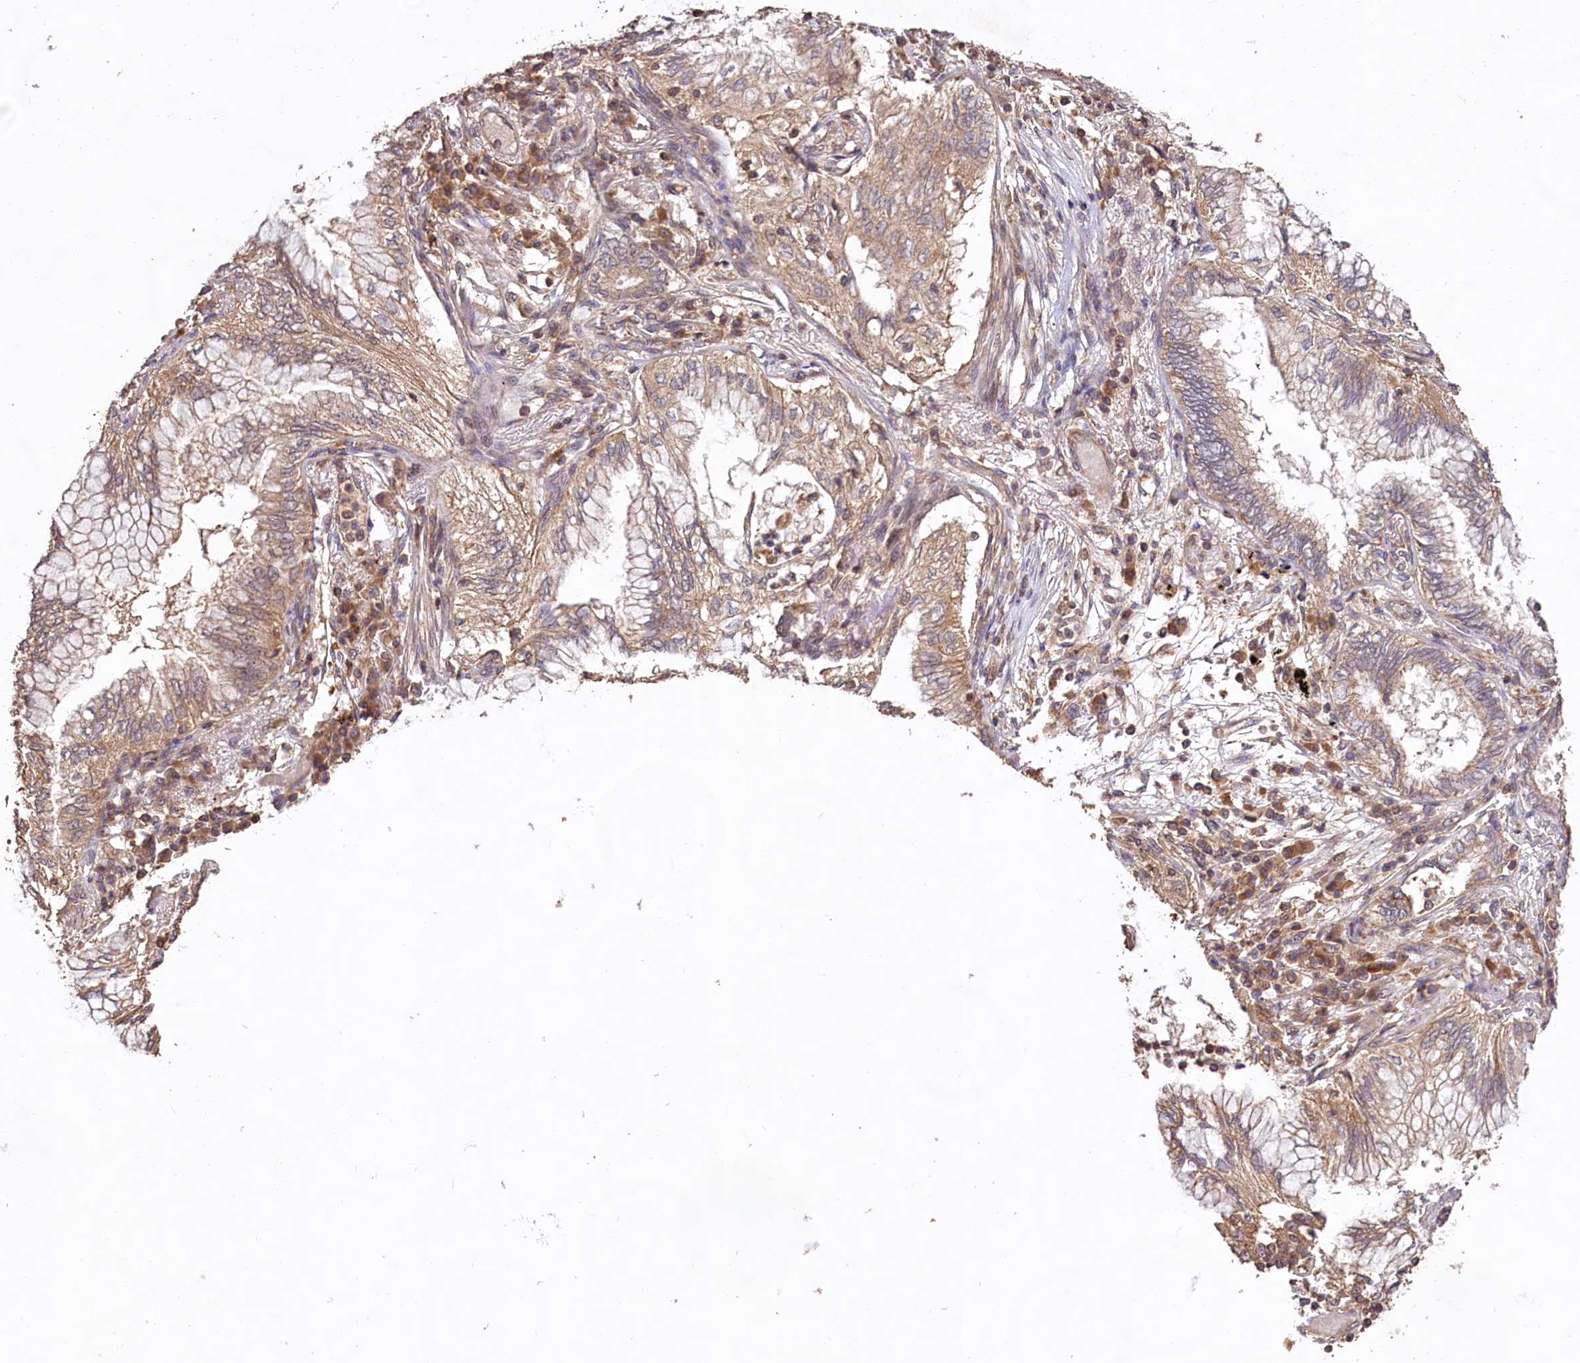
{"staining": {"intensity": "weak", "quantity": ">75%", "location": "cytoplasmic/membranous"}, "tissue": "lung cancer", "cell_type": "Tumor cells", "image_type": "cancer", "snomed": [{"axis": "morphology", "description": "Adenocarcinoma, NOS"}, {"axis": "topography", "description": "Lung"}], "caption": "IHC histopathology image of lung adenocarcinoma stained for a protein (brown), which shows low levels of weak cytoplasmic/membranous positivity in approximately >75% of tumor cells.", "gene": "RRP8", "patient": {"sex": "female", "age": 70}}